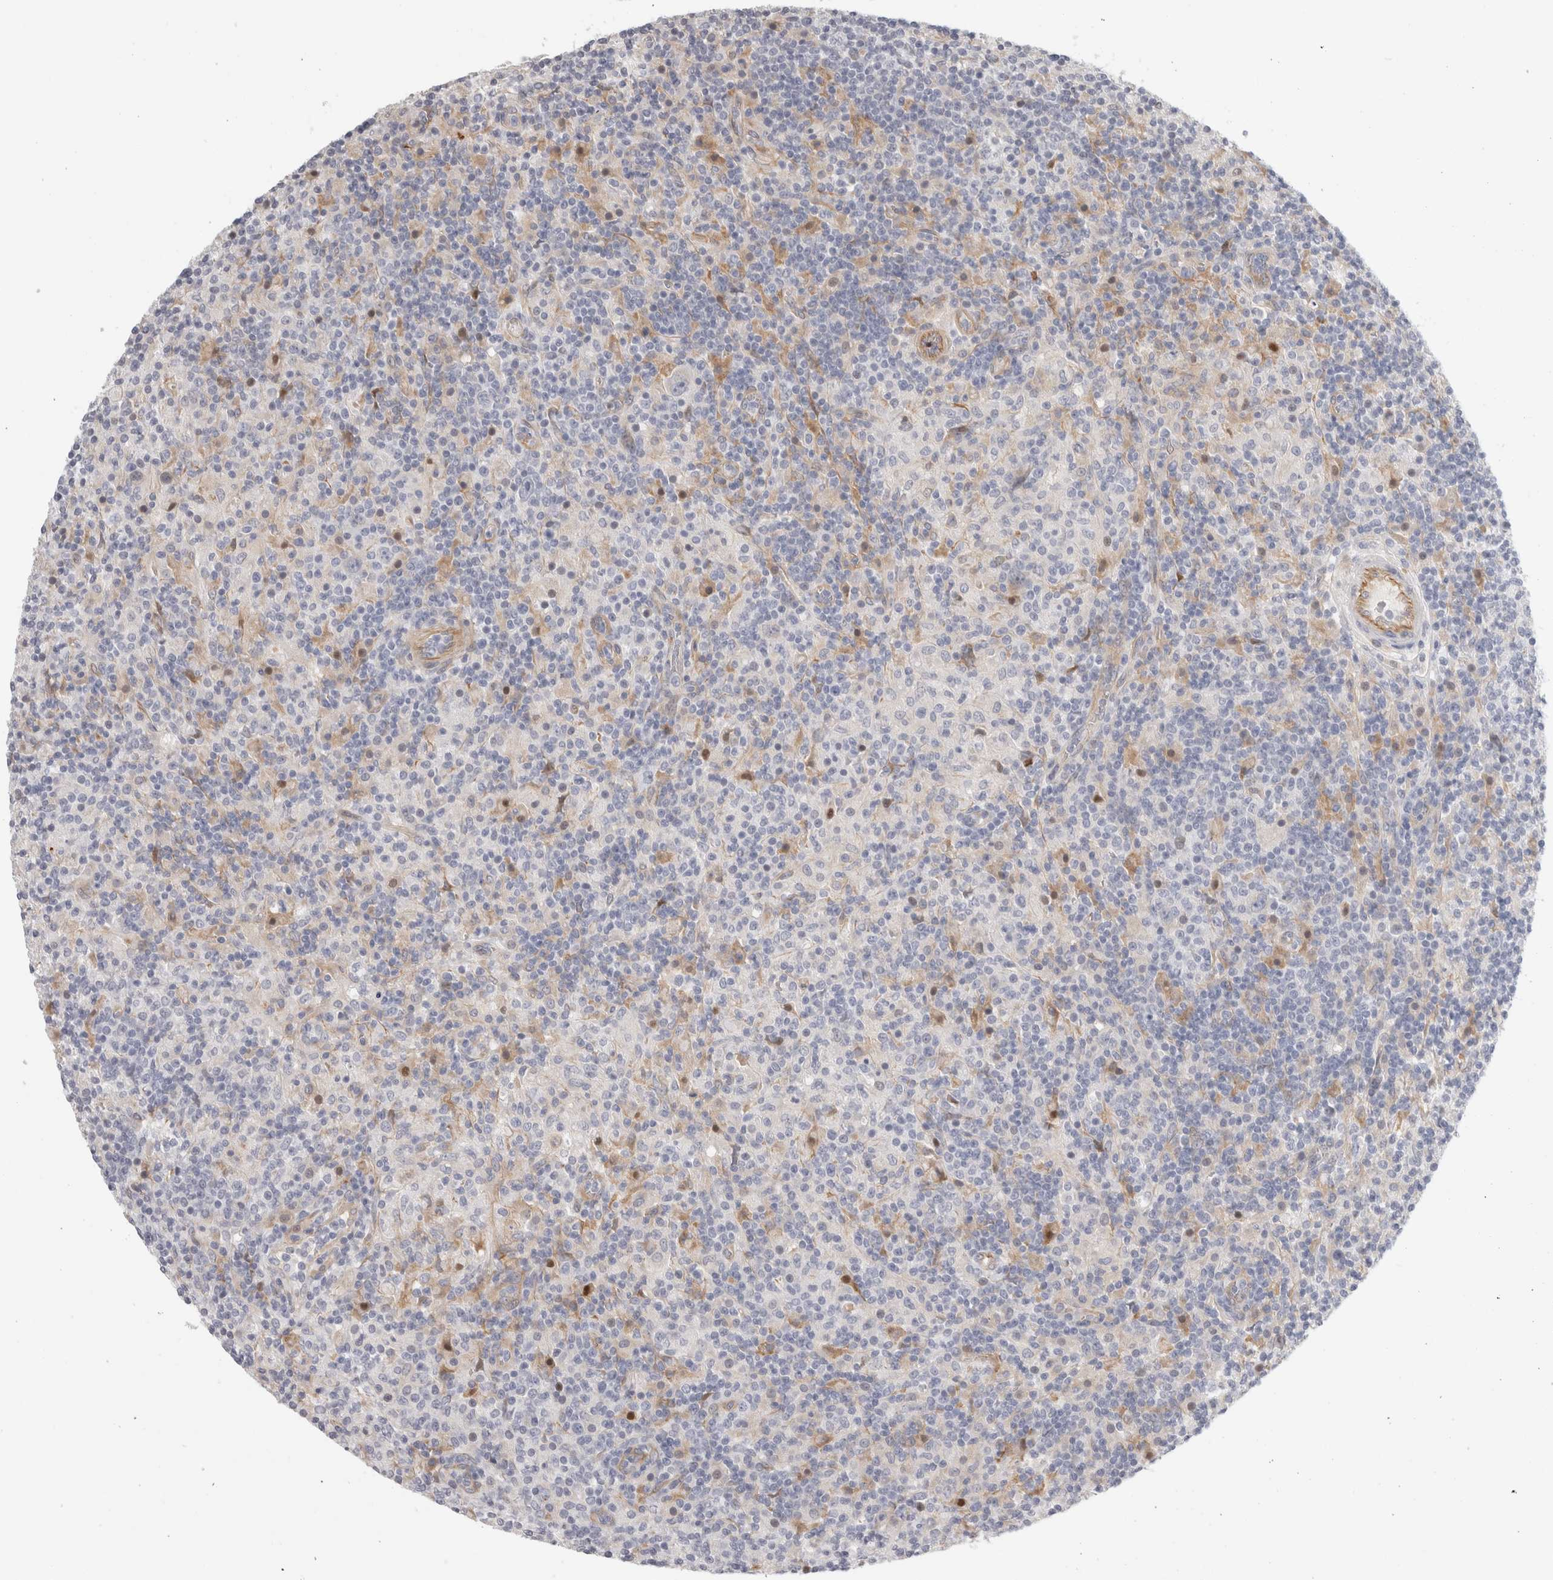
{"staining": {"intensity": "negative", "quantity": "none", "location": "none"}, "tissue": "lymphoma", "cell_type": "Tumor cells", "image_type": "cancer", "snomed": [{"axis": "morphology", "description": "Hodgkin's disease, NOS"}, {"axis": "topography", "description": "Lymph node"}], "caption": "Tumor cells are negative for brown protein staining in Hodgkin's disease.", "gene": "FBLIM1", "patient": {"sex": "male", "age": 70}}